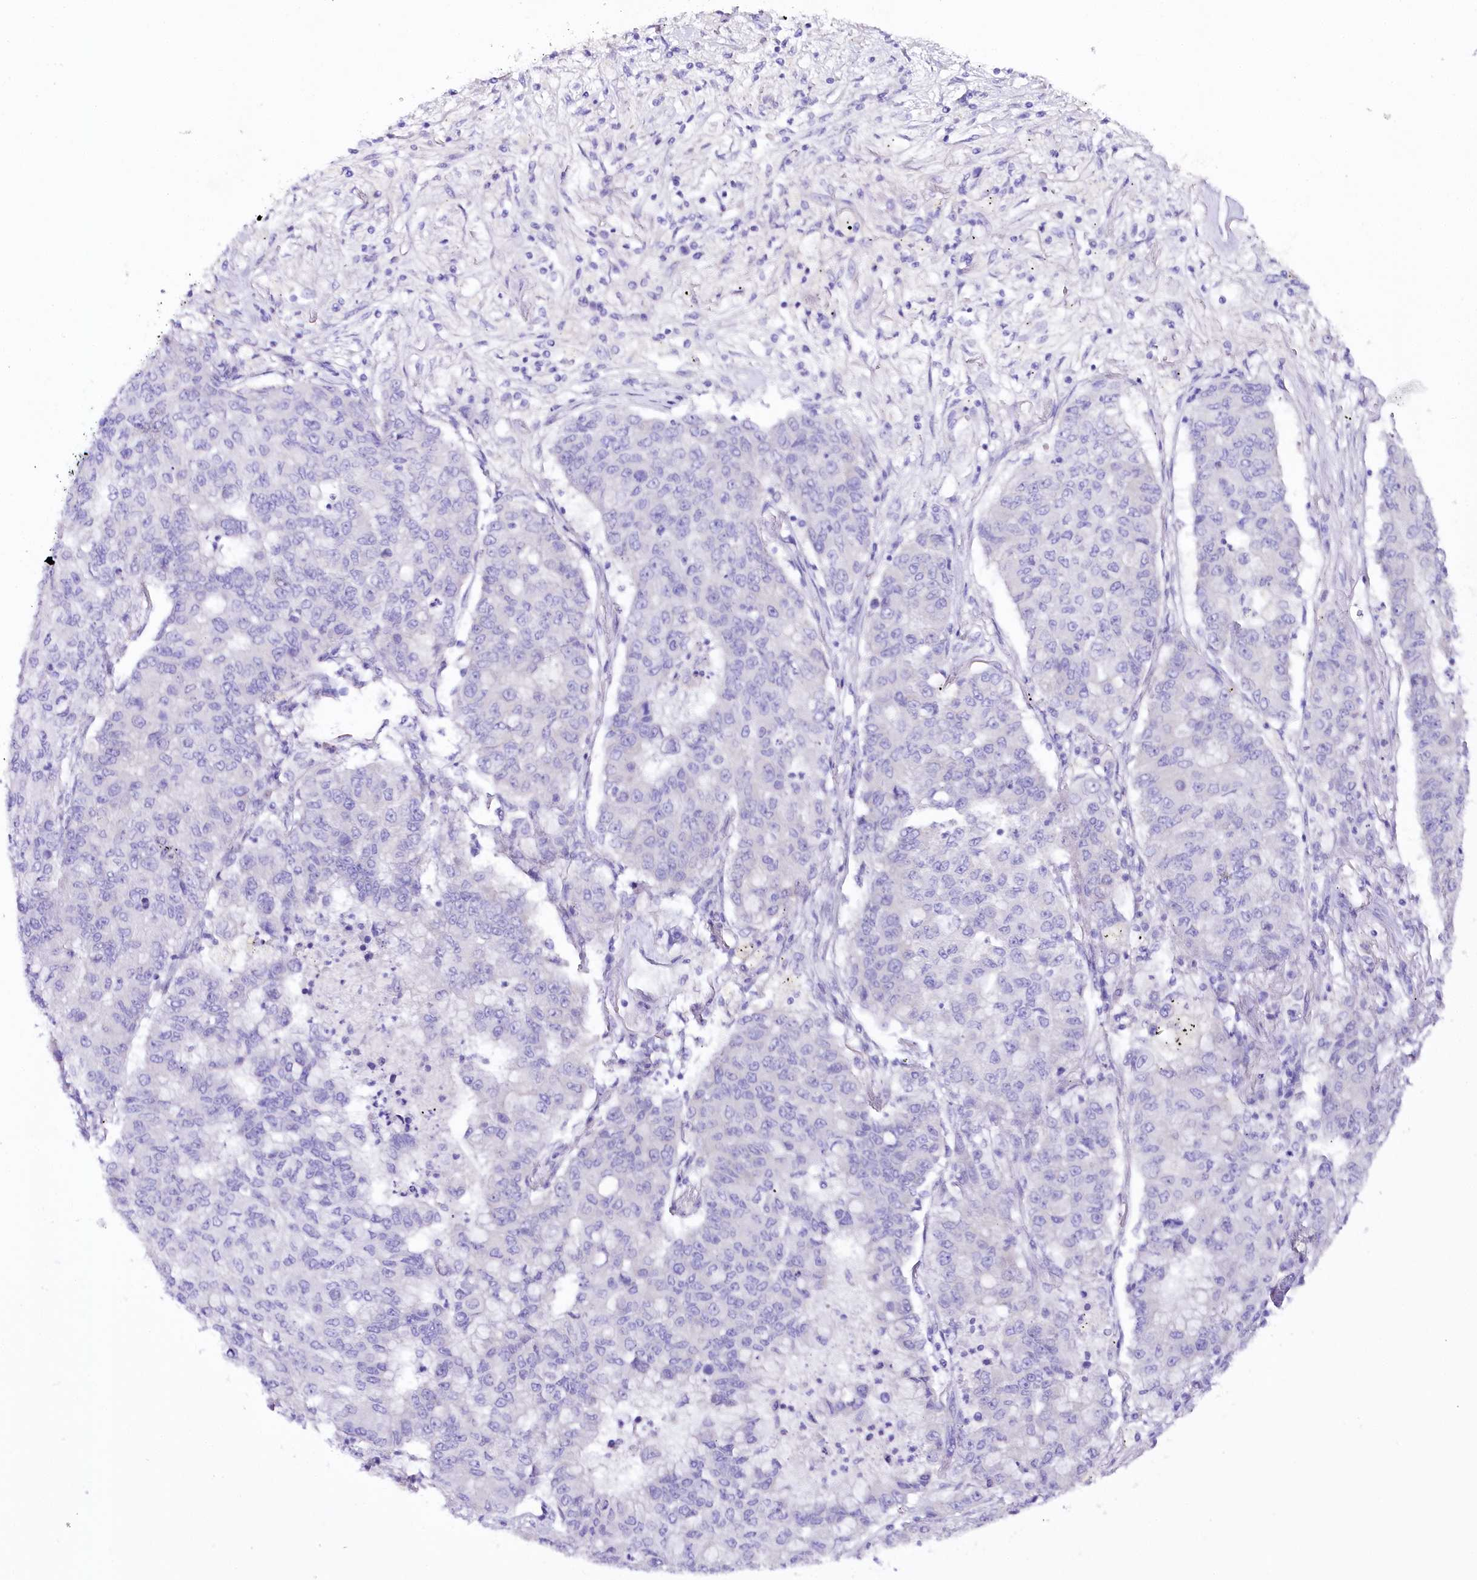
{"staining": {"intensity": "negative", "quantity": "none", "location": "none"}, "tissue": "lung cancer", "cell_type": "Tumor cells", "image_type": "cancer", "snomed": [{"axis": "morphology", "description": "Squamous cell carcinoma, NOS"}, {"axis": "topography", "description": "Lung"}], "caption": "Tumor cells are negative for protein expression in human squamous cell carcinoma (lung).", "gene": "CSN3", "patient": {"sex": "male", "age": 74}}